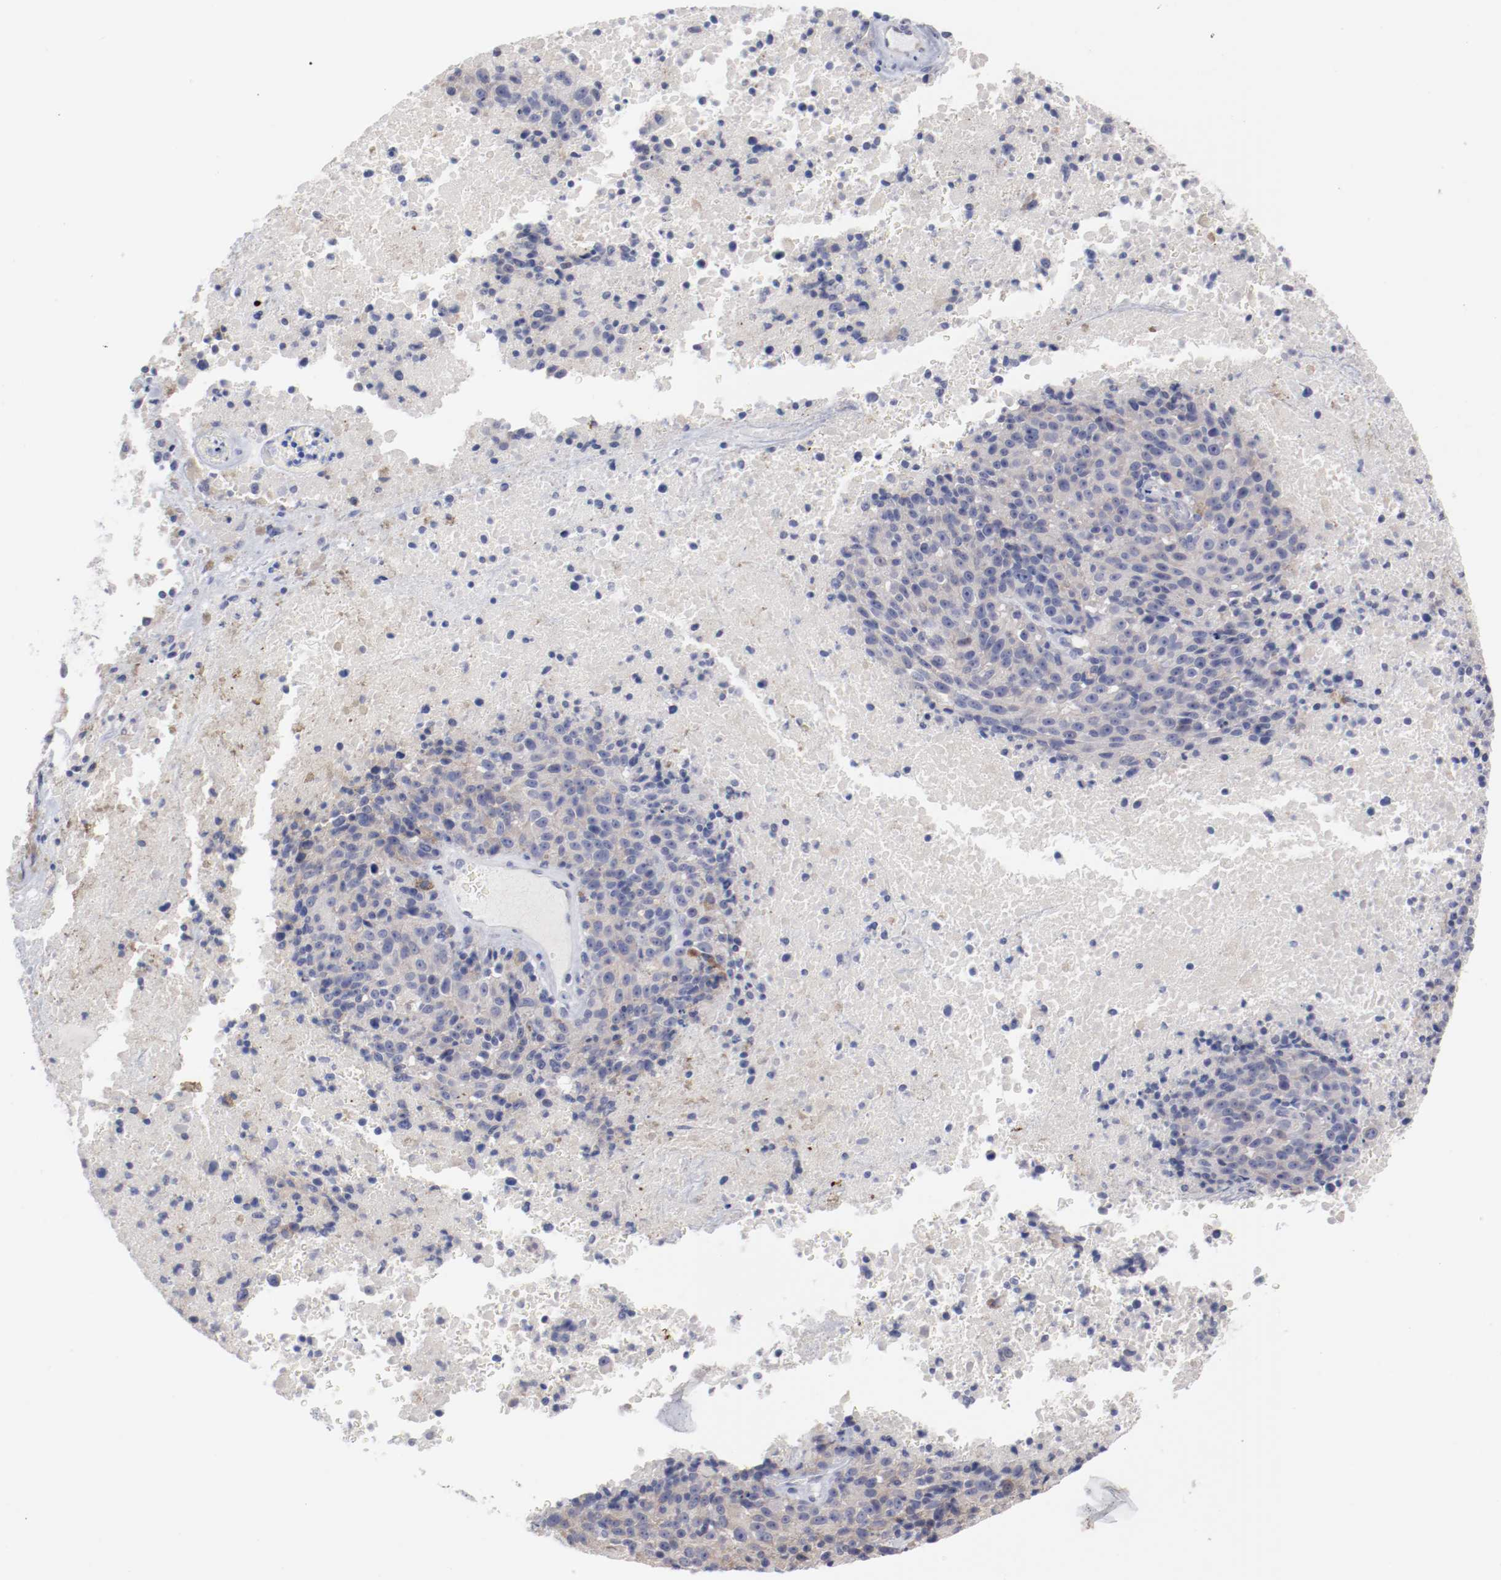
{"staining": {"intensity": "weak", "quantity": "25%-75%", "location": "cytoplasmic/membranous"}, "tissue": "melanoma", "cell_type": "Tumor cells", "image_type": "cancer", "snomed": [{"axis": "morphology", "description": "Malignant melanoma, Metastatic site"}, {"axis": "topography", "description": "Cerebral cortex"}], "caption": "This micrograph shows immunohistochemistry (IHC) staining of melanoma, with low weak cytoplasmic/membranous expression in about 25%-75% of tumor cells.", "gene": "CPE", "patient": {"sex": "female", "age": 52}}